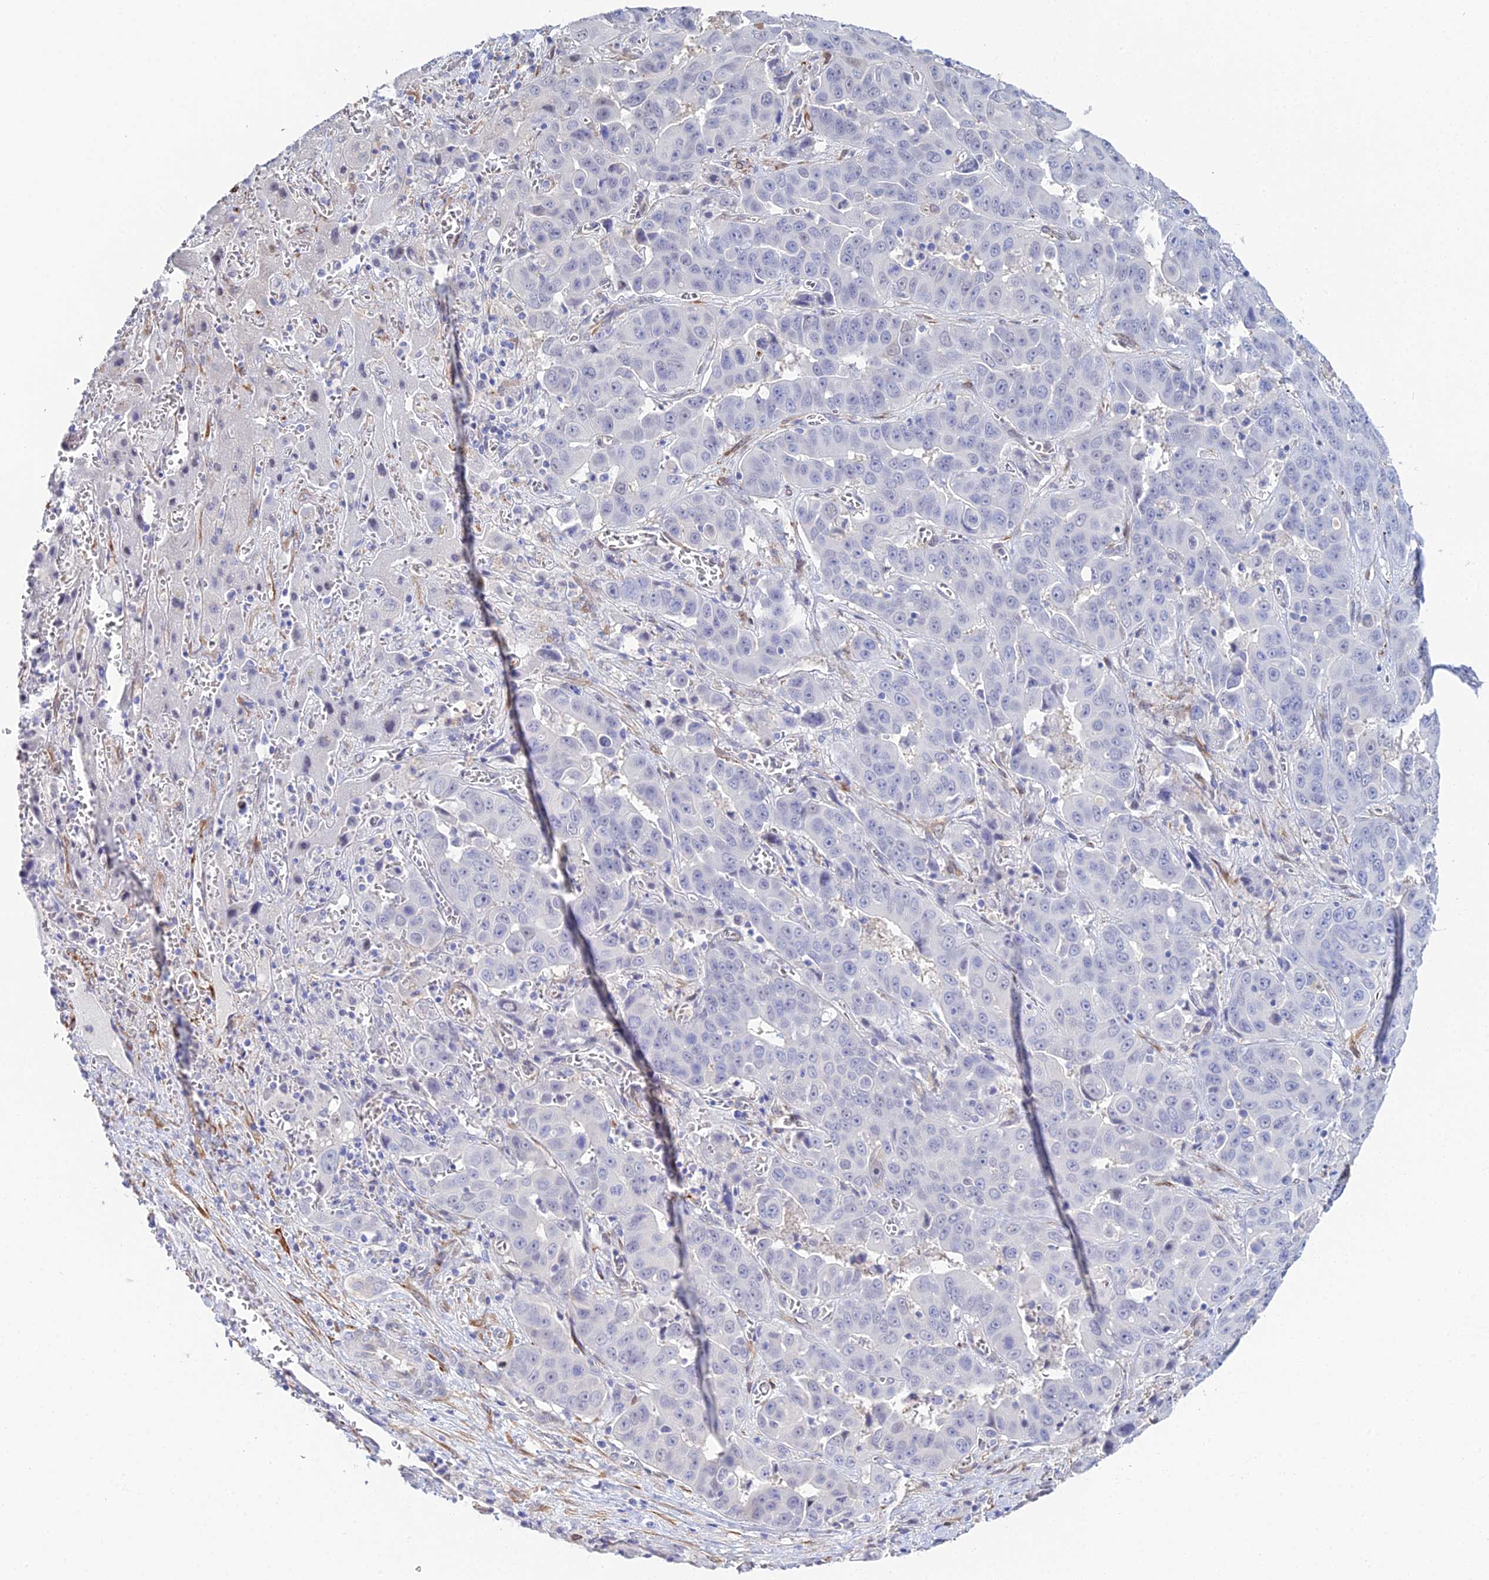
{"staining": {"intensity": "negative", "quantity": "none", "location": "none"}, "tissue": "liver cancer", "cell_type": "Tumor cells", "image_type": "cancer", "snomed": [{"axis": "morphology", "description": "Cholangiocarcinoma"}, {"axis": "topography", "description": "Liver"}], "caption": "IHC of liver cancer (cholangiocarcinoma) demonstrates no positivity in tumor cells.", "gene": "MXRA7", "patient": {"sex": "female", "age": 52}}